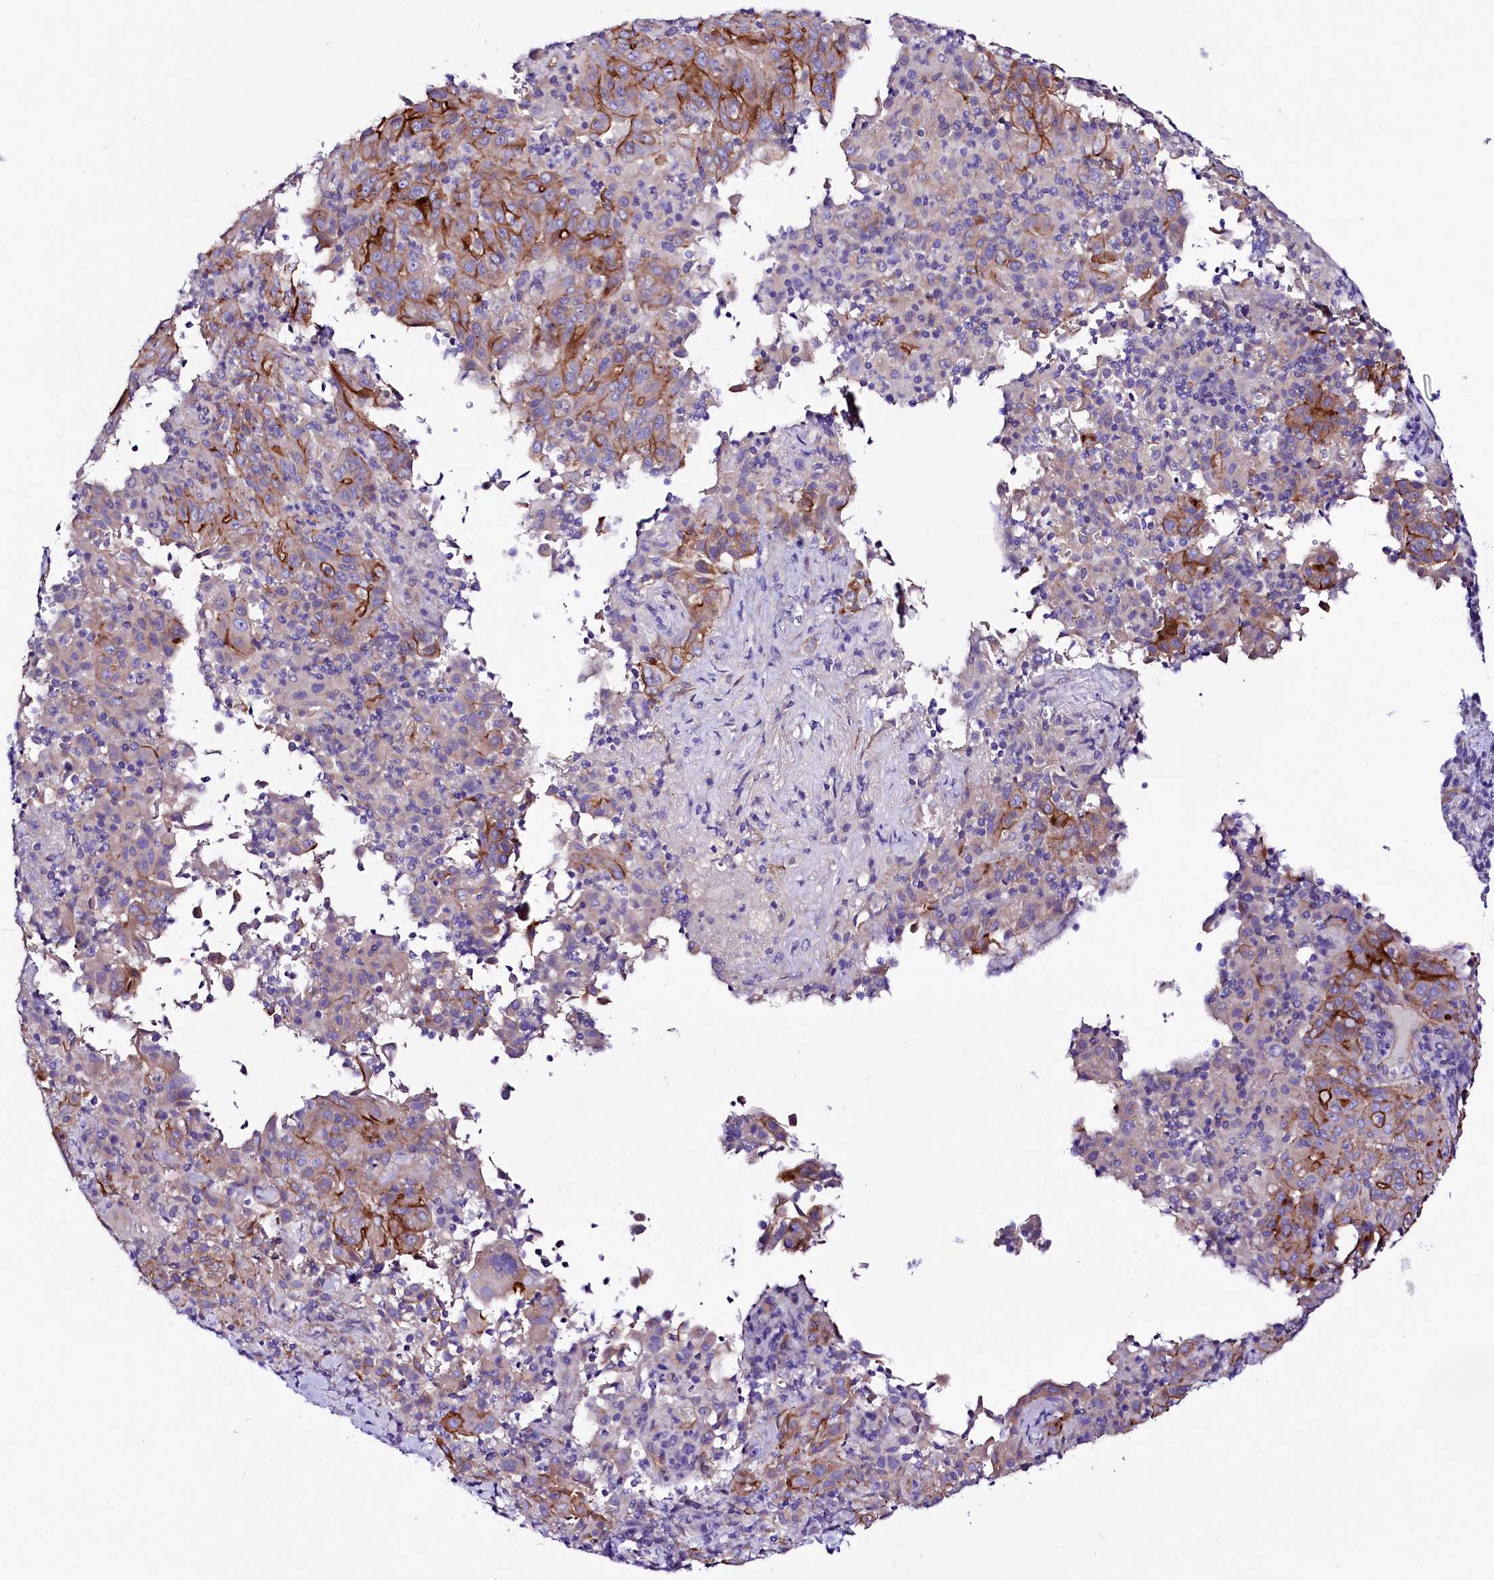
{"staining": {"intensity": "strong", "quantity": "<25%", "location": "cytoplasmic/membranous"}, "tissue": "pancreatic cancer", "cell_type": "Tumor cells", "image_type": "cancer", "snomed": [{"axis": "morphology", "description": "Adenocarcinoma, NOS"}, {"axis": "topography", "description": "Pancreas"}], "caption": "Approximately <25% of tumor cells in pancreatic cancer (adenocarcinoma) show strong cytoplasmic/membranous protein expression as visualized by brown immunohistochemical staining.", "gene": "SLF1", "patient": {"sex": "male", "age": 63}}